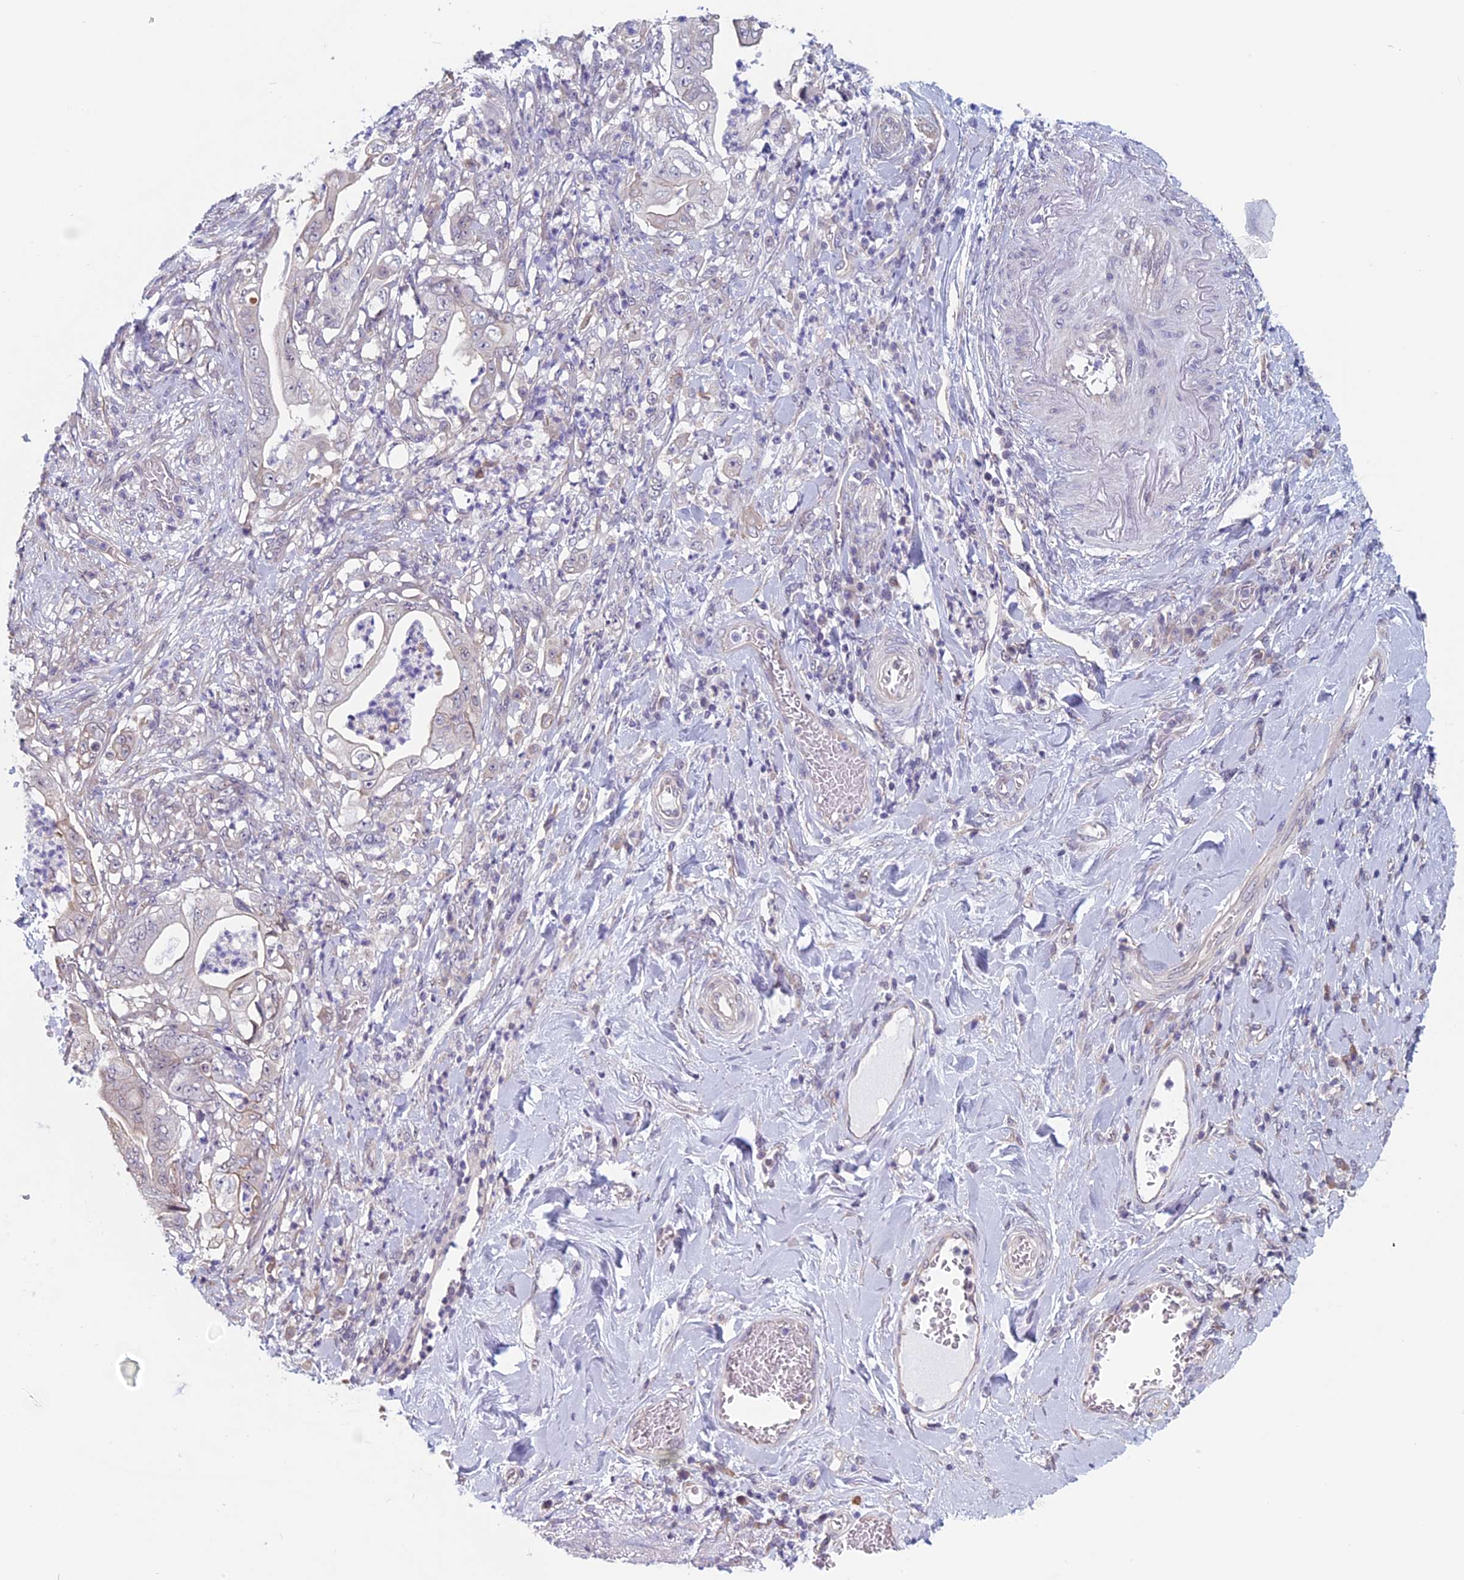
{"staining": {"intensity": "negative", "quantity": "none", "location": "none"}, "tissue": "stomach cancer", "cell_type": "Tumor cells", "image_type": "cancer", "snomed": [{"axis": "morphology", "description": "Adenocarcinoma, NOS"}, {"axis": "topography", "description": "Stomach"}], "caption": "IHC of stomach cancer demonstrates no staining in tumor cells.", "gene": "SLC1A6", "patient": {"sex": "female", "age": 73}}